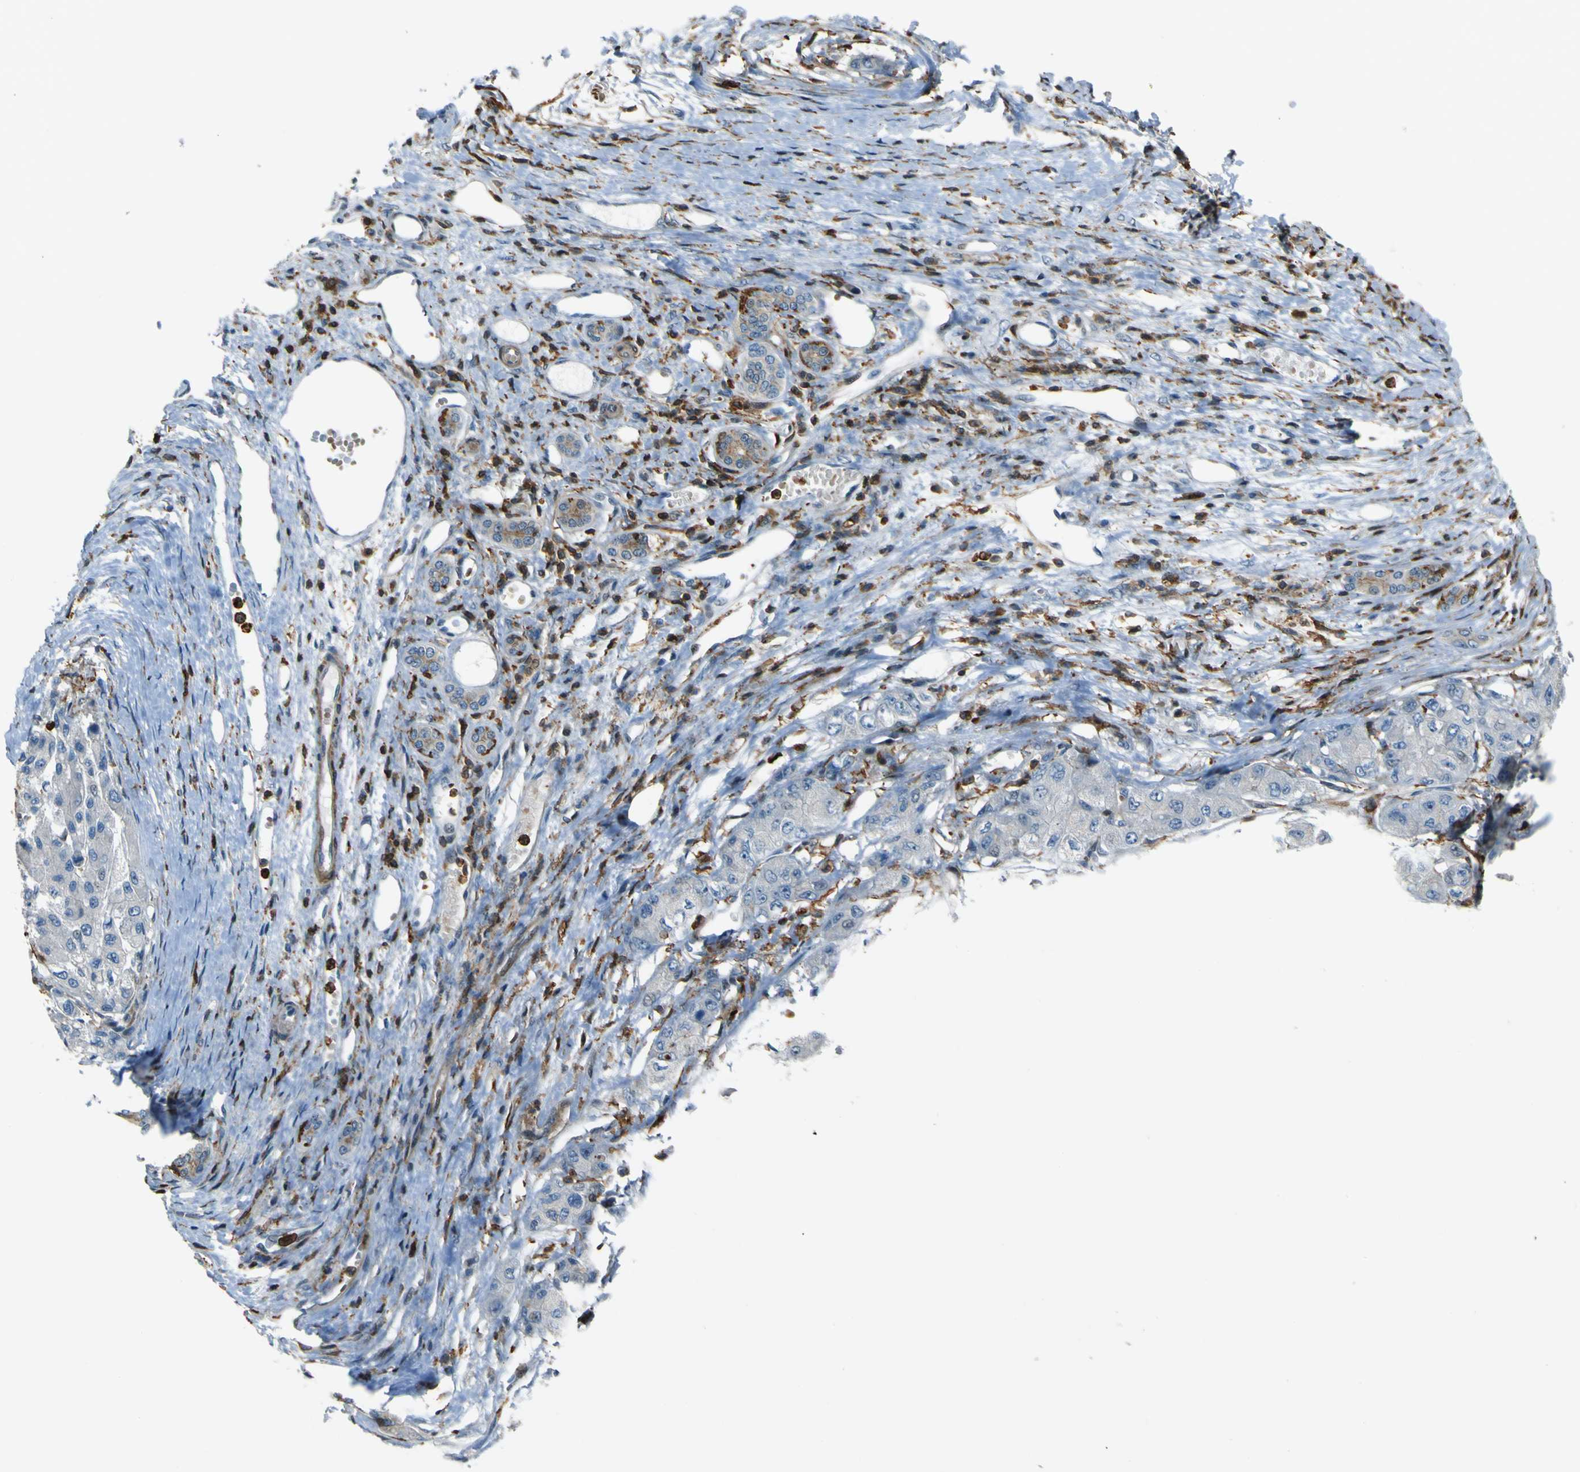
{"staining": {"intensity": "negative", "quantity": "none", "location": "none"}, "tissue": "liver cancer", "cell_type": "Tumor cells", "image_type": "cancer", "snomed": [{"axis": "morphology", "description": "Carcinoma, Hepatocellular, NOS"}, {"axis": "topography", "description": "Liver"}], "caption": "An IHC image of liver cancer (hepatocellular carcinoma) is shown. There is no staining in tumor cells of liver cancer (hepatocellular carcinoma).", "gene": "PCDHB5", "patient": {"sex": "male", "age": 80}}